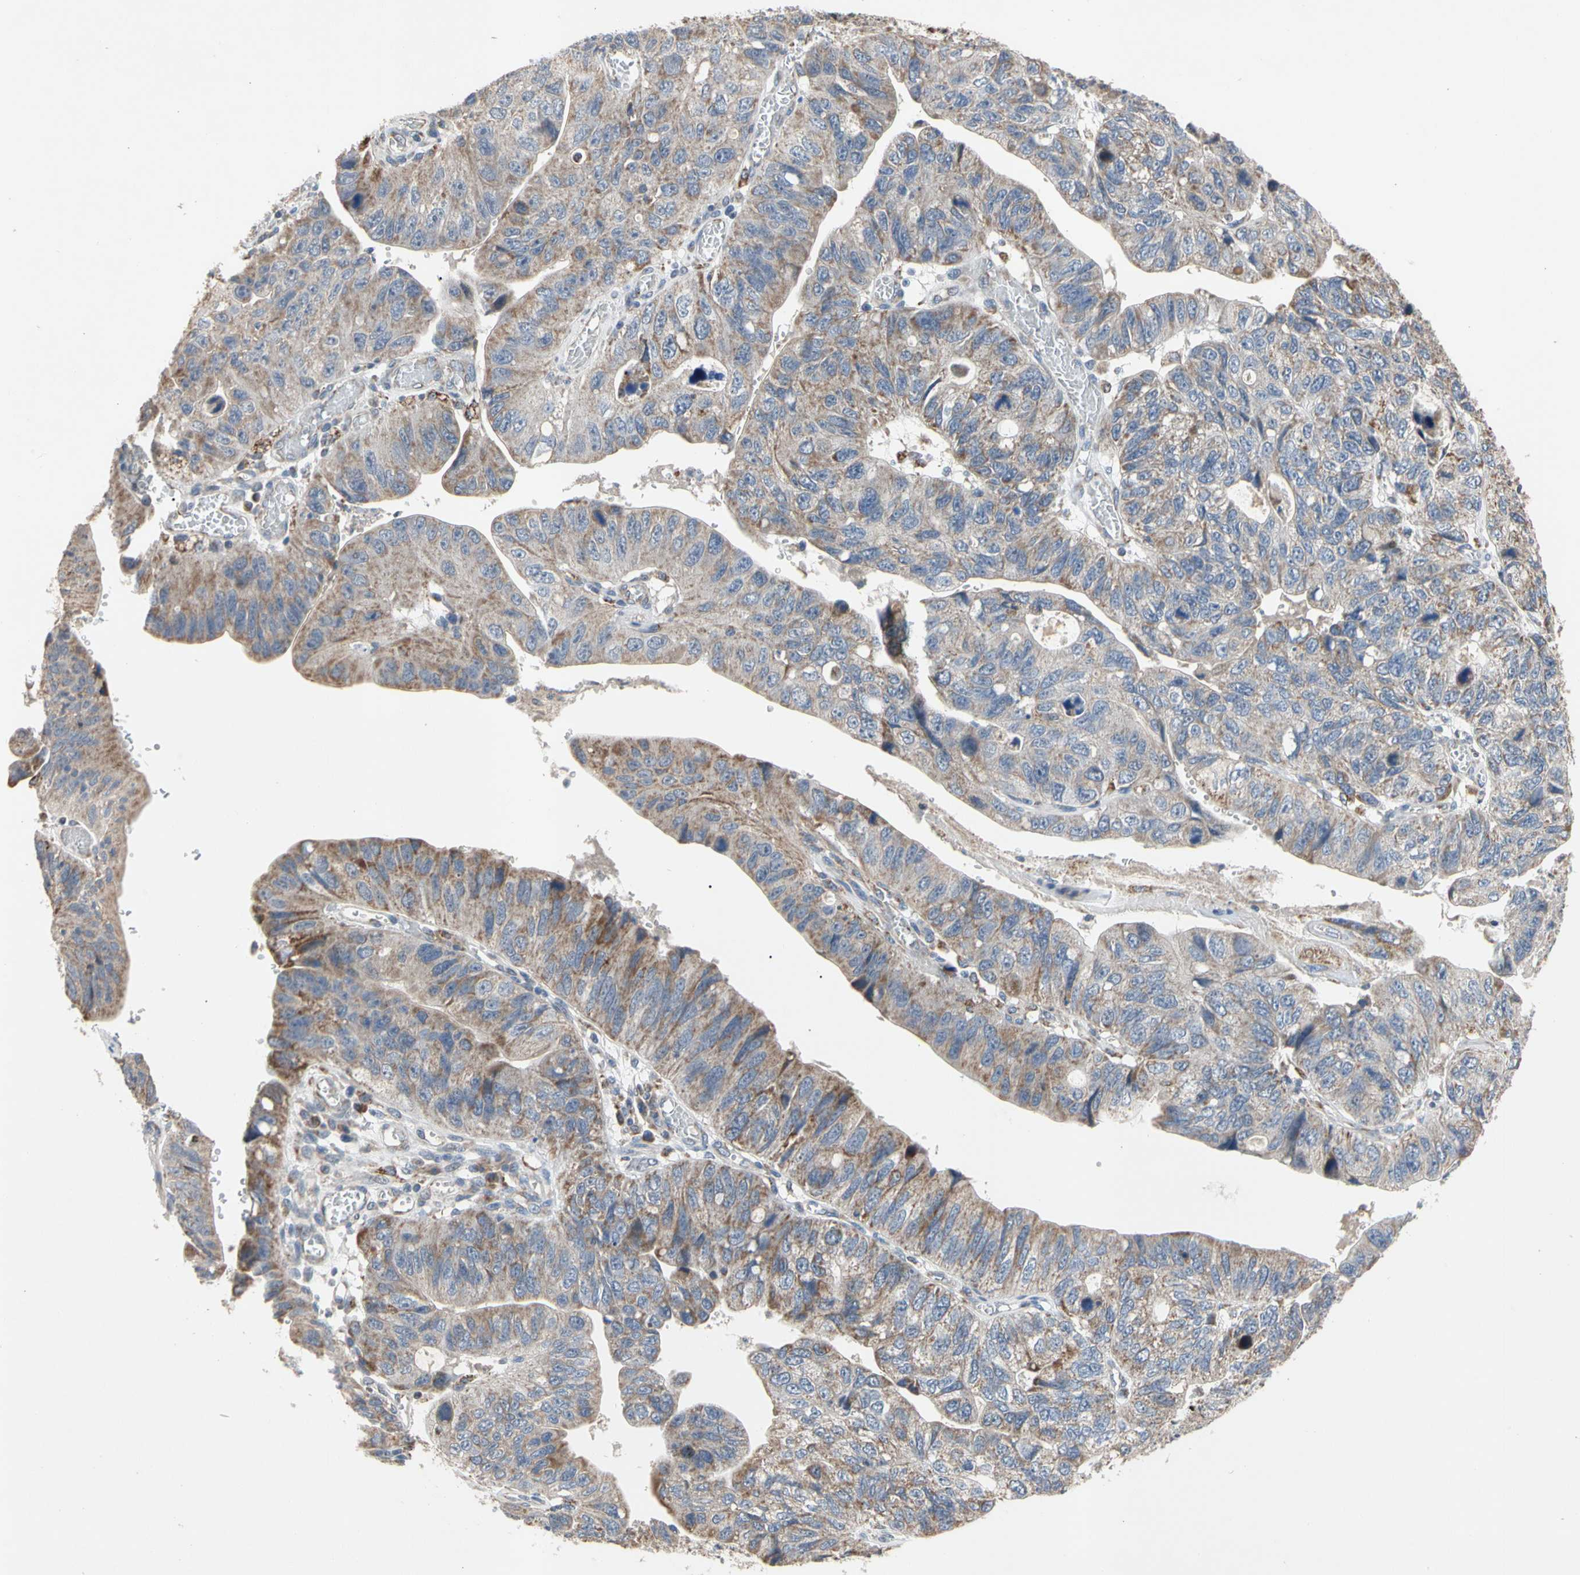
{"staining": {"intensity": "weak", "quantity": ">75%", "location": "cytoplasmic/membranous"}, "tissue": "stomach cancer", "cell_type": "Tumor cells", "image_type": "cancer", "snomed": [{"axis": "morphology", "description": "Adenocarcinoma, NOS"}, {"axis": "topography", "description": "Stomach"}], "caption": "This is an image of immunohistochemistry (IHC) staining of adenocarcinoma (stomach), which shows weak staining in the cytoplasmic/membranous of tumor cells.", "gene": "GPD2", "patient": {"sex": "male", "age": 59}}